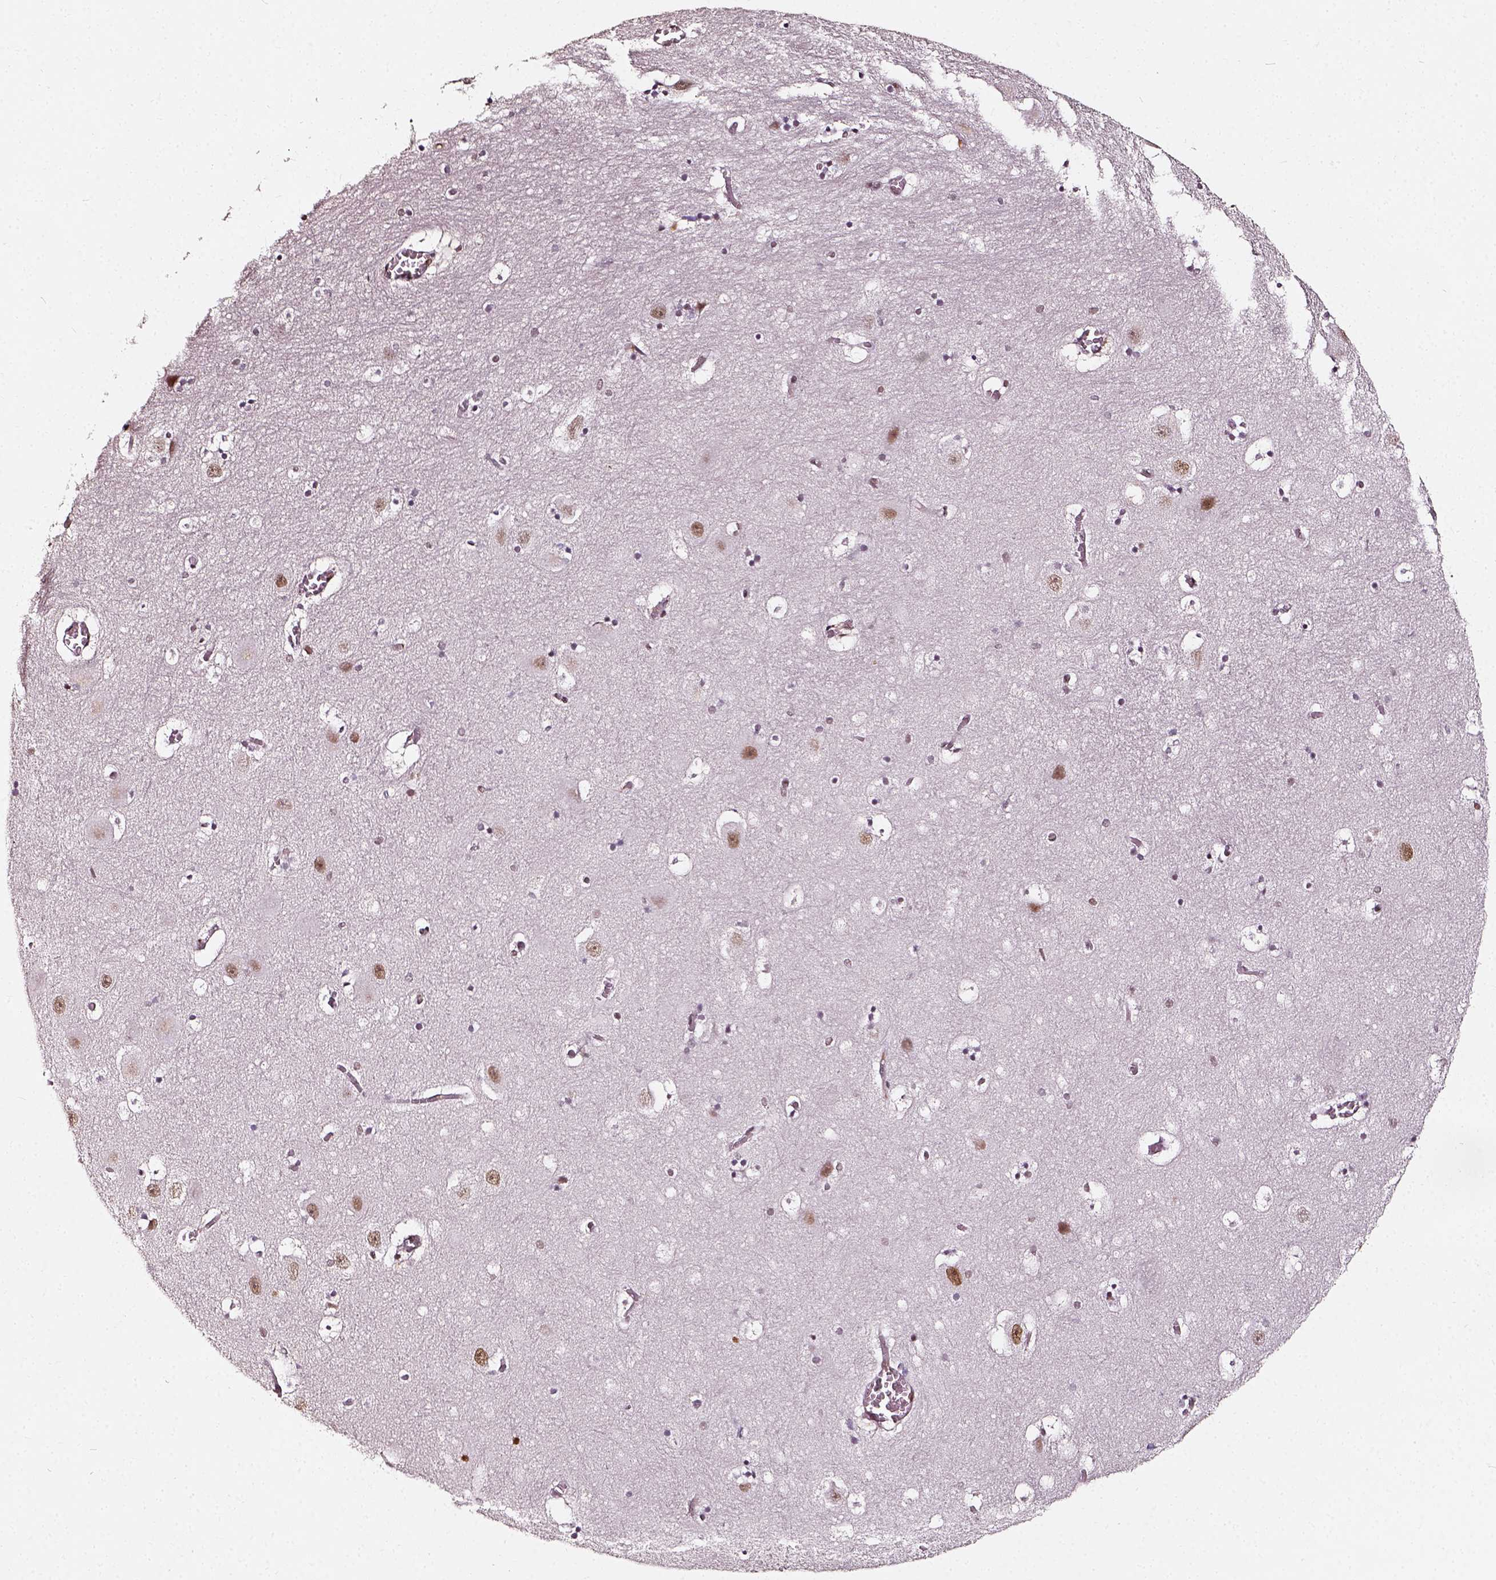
{"staining": {"intensity": "moderate", "quantity": "<25%", "location": "nuclear"}, "tissue": "hippocampus", "cell_type": "Glial cells", "image_type": "normal", "snomed": [{"axis": "morphology", "description": "Normal tissue, NOS"}, {"axis": "topography", "description": "Hippocampus"}], "caption": "Protein expression analysis of benign human hippocampus reveals moderate nuclear staining in approximately <25% of glial cells. (IHC, brightfield microscopy, high magnification).", "gene": "NACC1", "patient": {"sex": "male", "age": 45}}